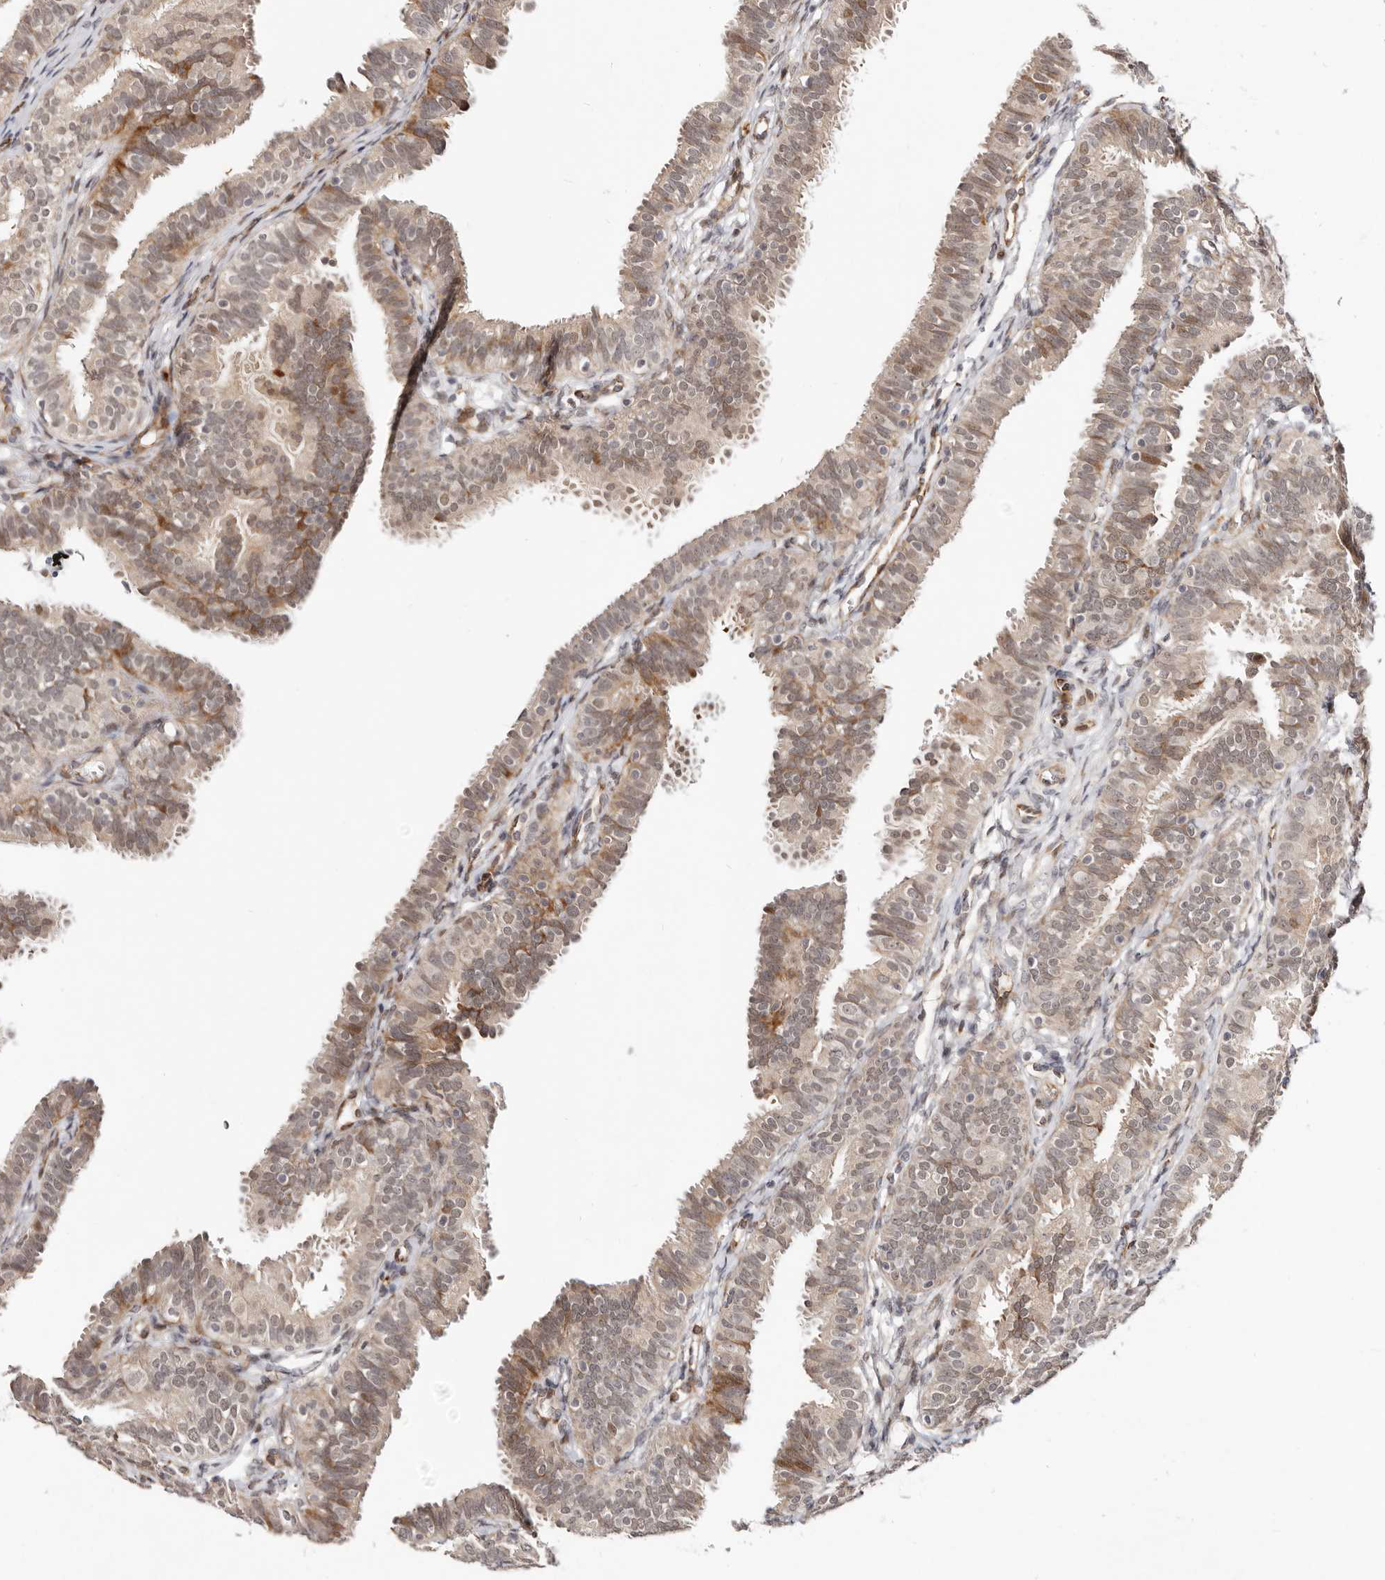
{"staining": {"intensity": "weak", "quantity": "25%-75%", "location": "nuclear"}, "tissue": "fallopian tube", "cell_type": "Glandular cells", "image_type": "normal", "snomed": [{"axis": "morphology", "description": "Normal tissue, NOS"}, {"axis": "topography", "description": "Fallopian tube"}], "caption": "Protein expression analysis of benign human fallopian tube reveals weak nuclear expression in about 25%-75% of glandular cells. (Brightfield microscopy of DAB IHC at high magnification).", "gene": "BCL2L15", "patient": {"sex": "female", "age": 35}}